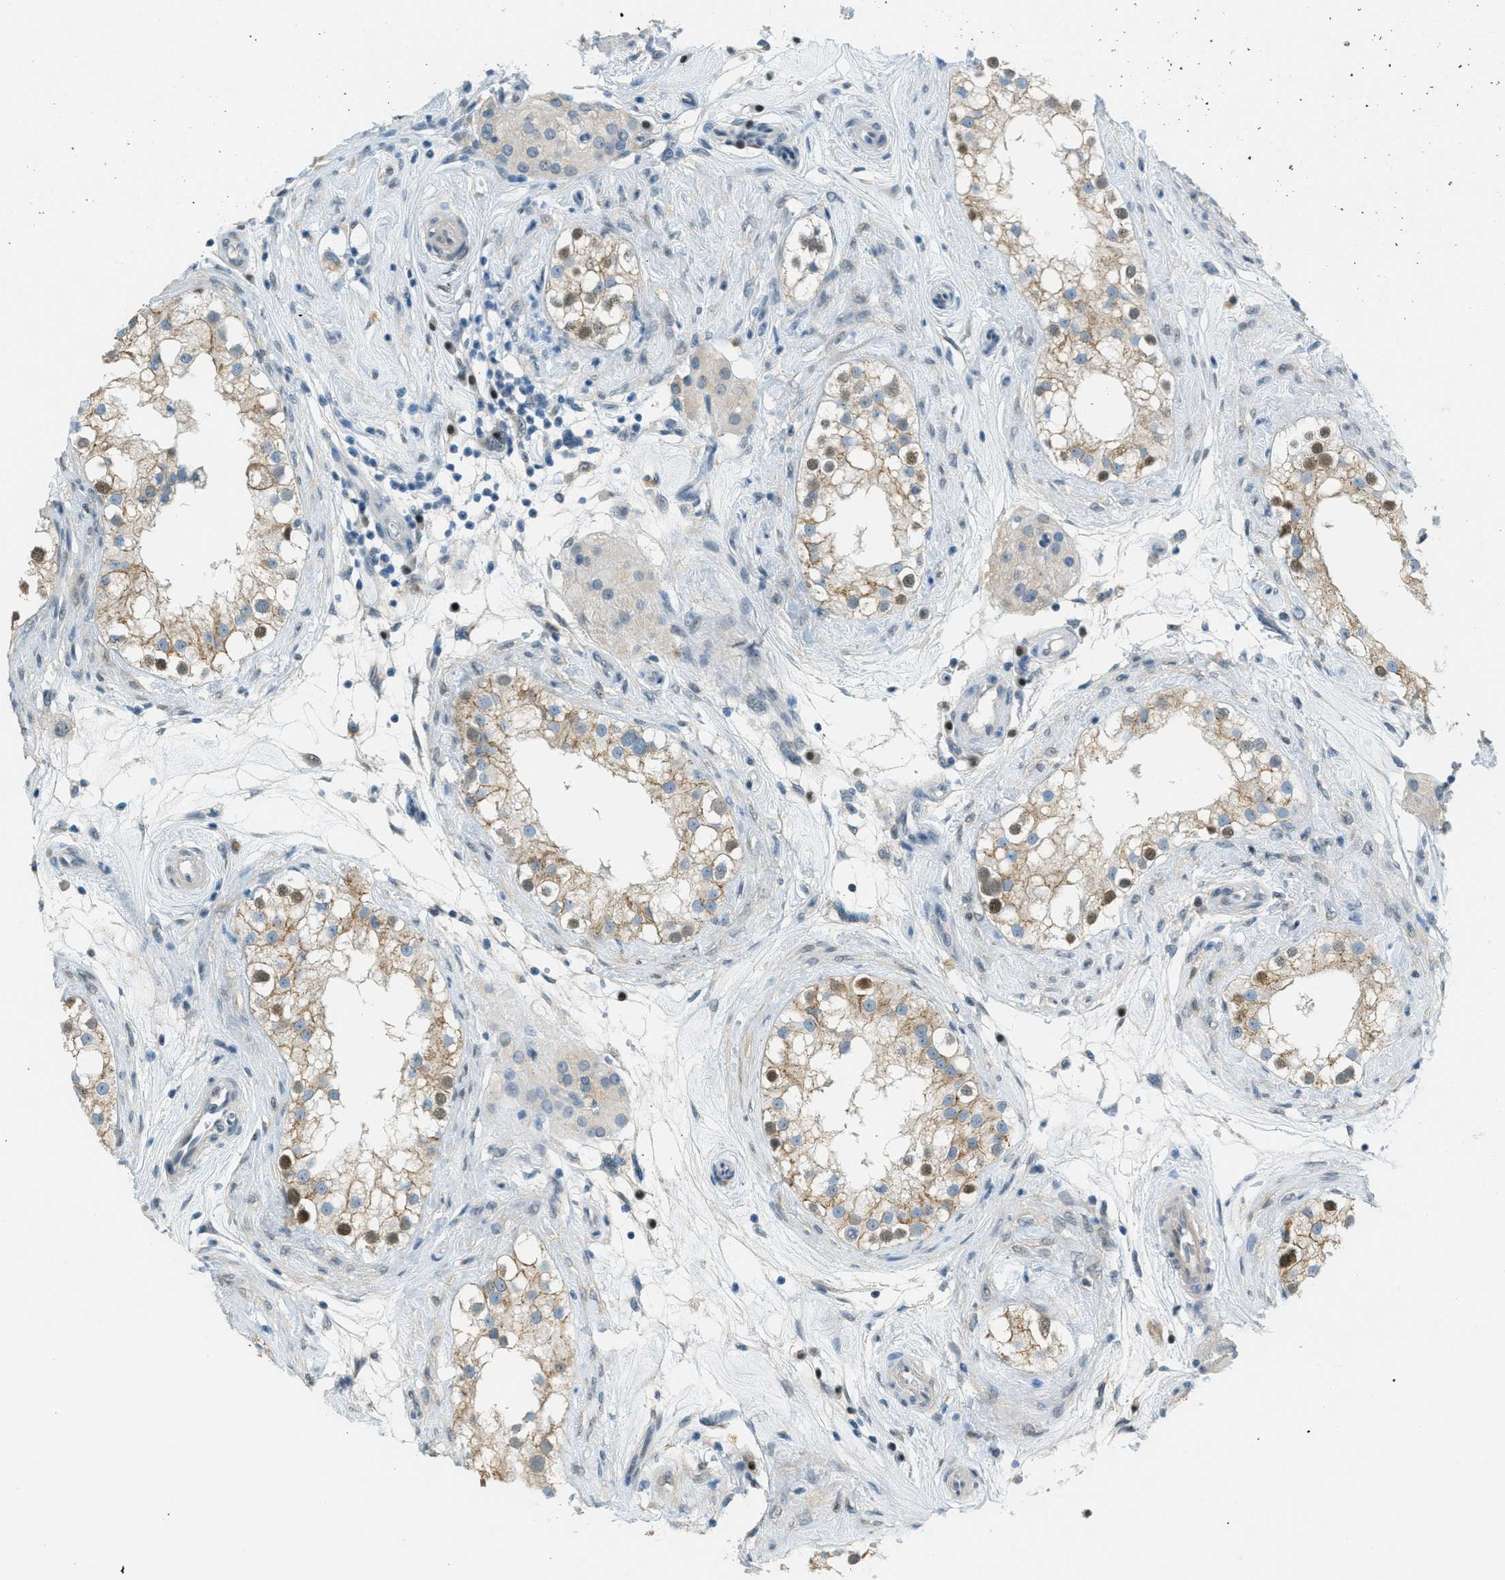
{"staining": {"intensity": "weak", "quantity": ">75%", "location": "cytoplasmic/membranous"}, "tissue": "epididymis", "cell_type": "Glandular cells", "image_type": "normal", "snomed": [{"axis": "morphology", "description": "Normal tissue, NOS"}, {"axis": "morphology", "description": "Inflammation, NOS"}, {"axis": "topography", "description": "Epididymis"}], "caption": "Immunohistochemical staining of normal human epididymis reveals >75% levels of weak cytoplasmic/membranous protein staining in about >75% of glandular cells. The protein is shown in brown color, while the nuclei are stained blue.", "gene": "TCF3", "patient": {"sex": "male", "age": 84}}